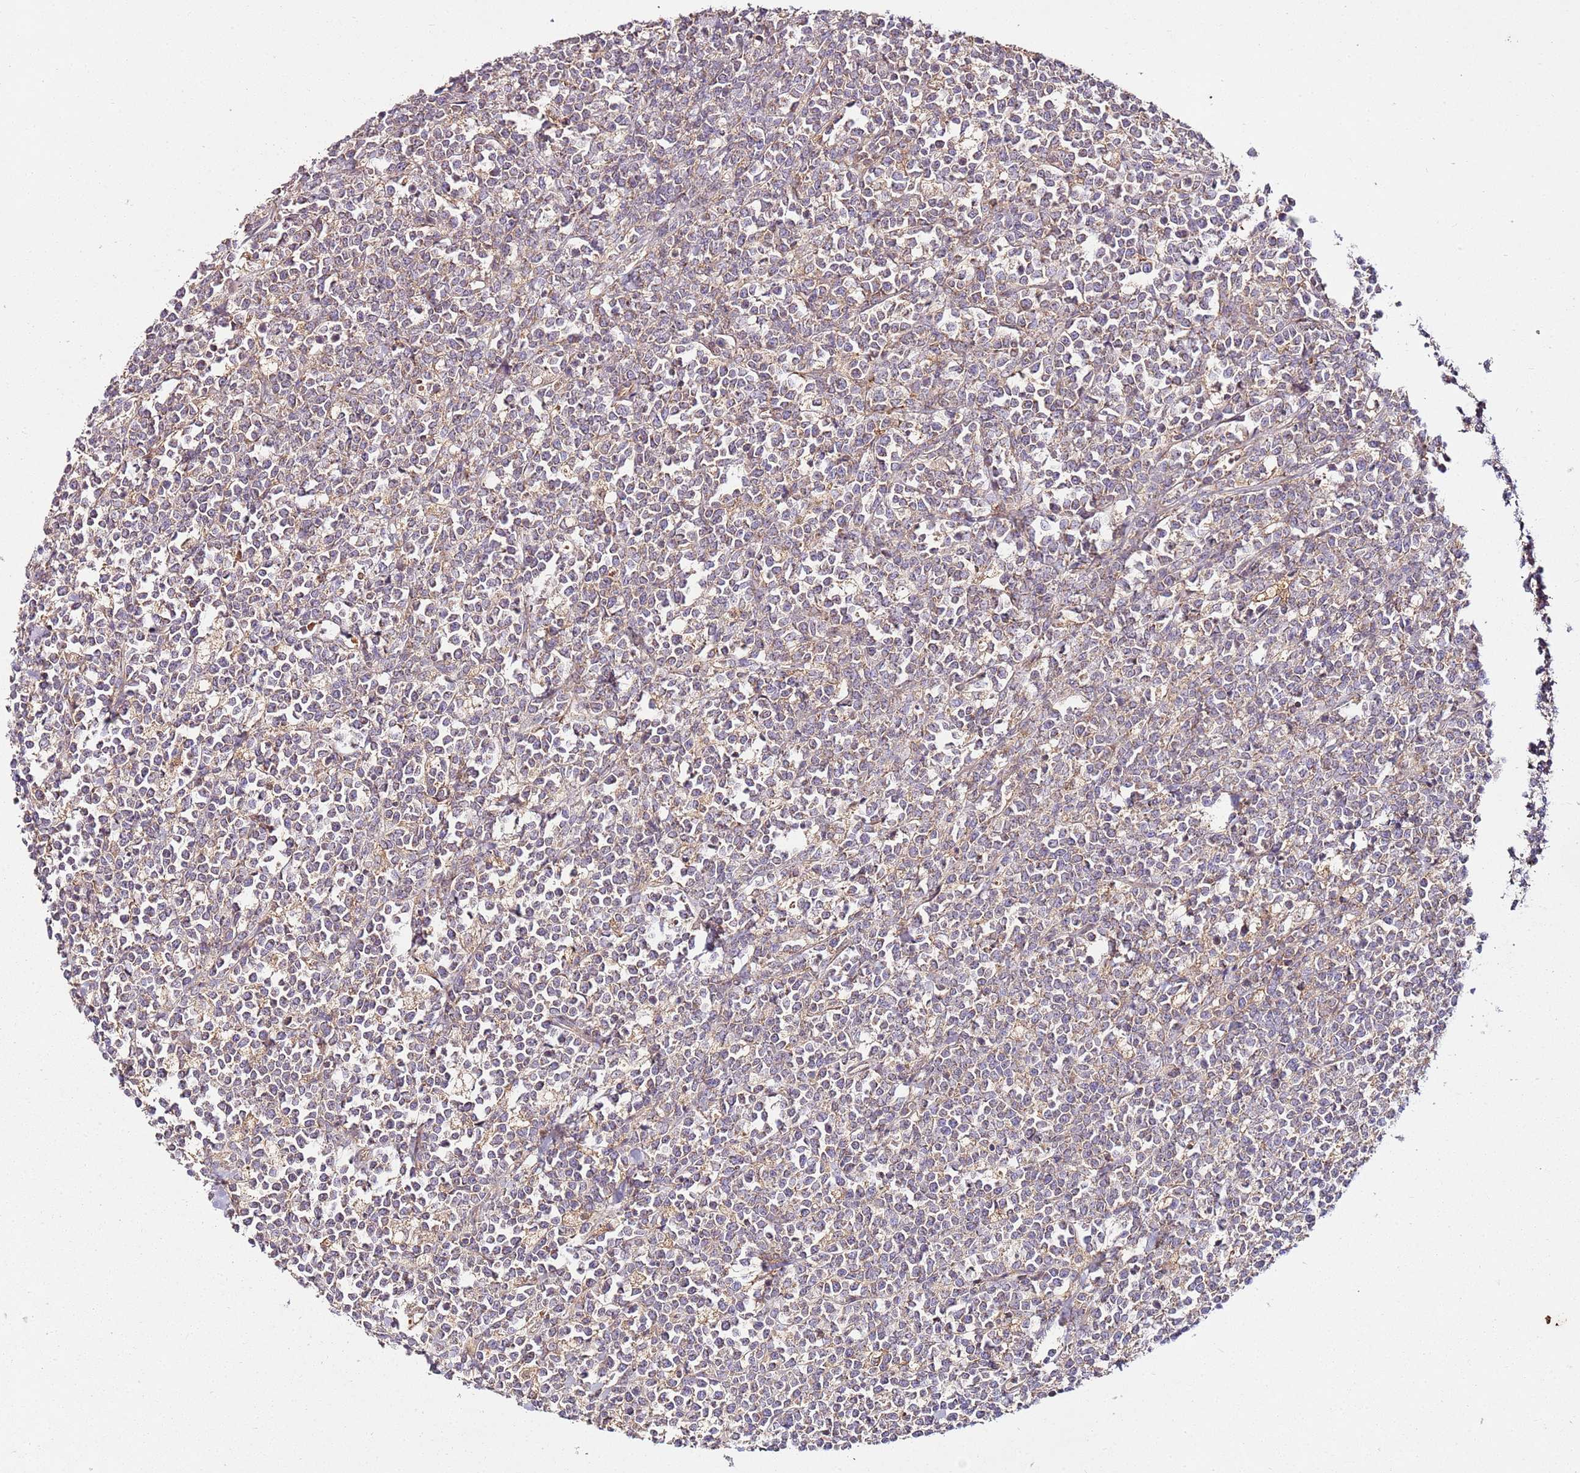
{"staining": {"intensity": "weak", "quantity": "<25%", "location": "cytoplasmic/membranous"}, "tissue": "lymphoma", "cell_type": "Tumor cells", "image_type": "cancer", "snomed": [{"axis": "morphology", "description": "Malignant lymphoma, non-Hodgkin's type, High grade"}, {"axis": "topography", "description": "Small intestine"}], "caption": "High power microscopy histopathology image of an IHC photomicrograph of lymphoma, revealing no significant expression in tumor cells.", "gene": "KRTAP21-3", "patient": {"sex": "male", "age": 8}}